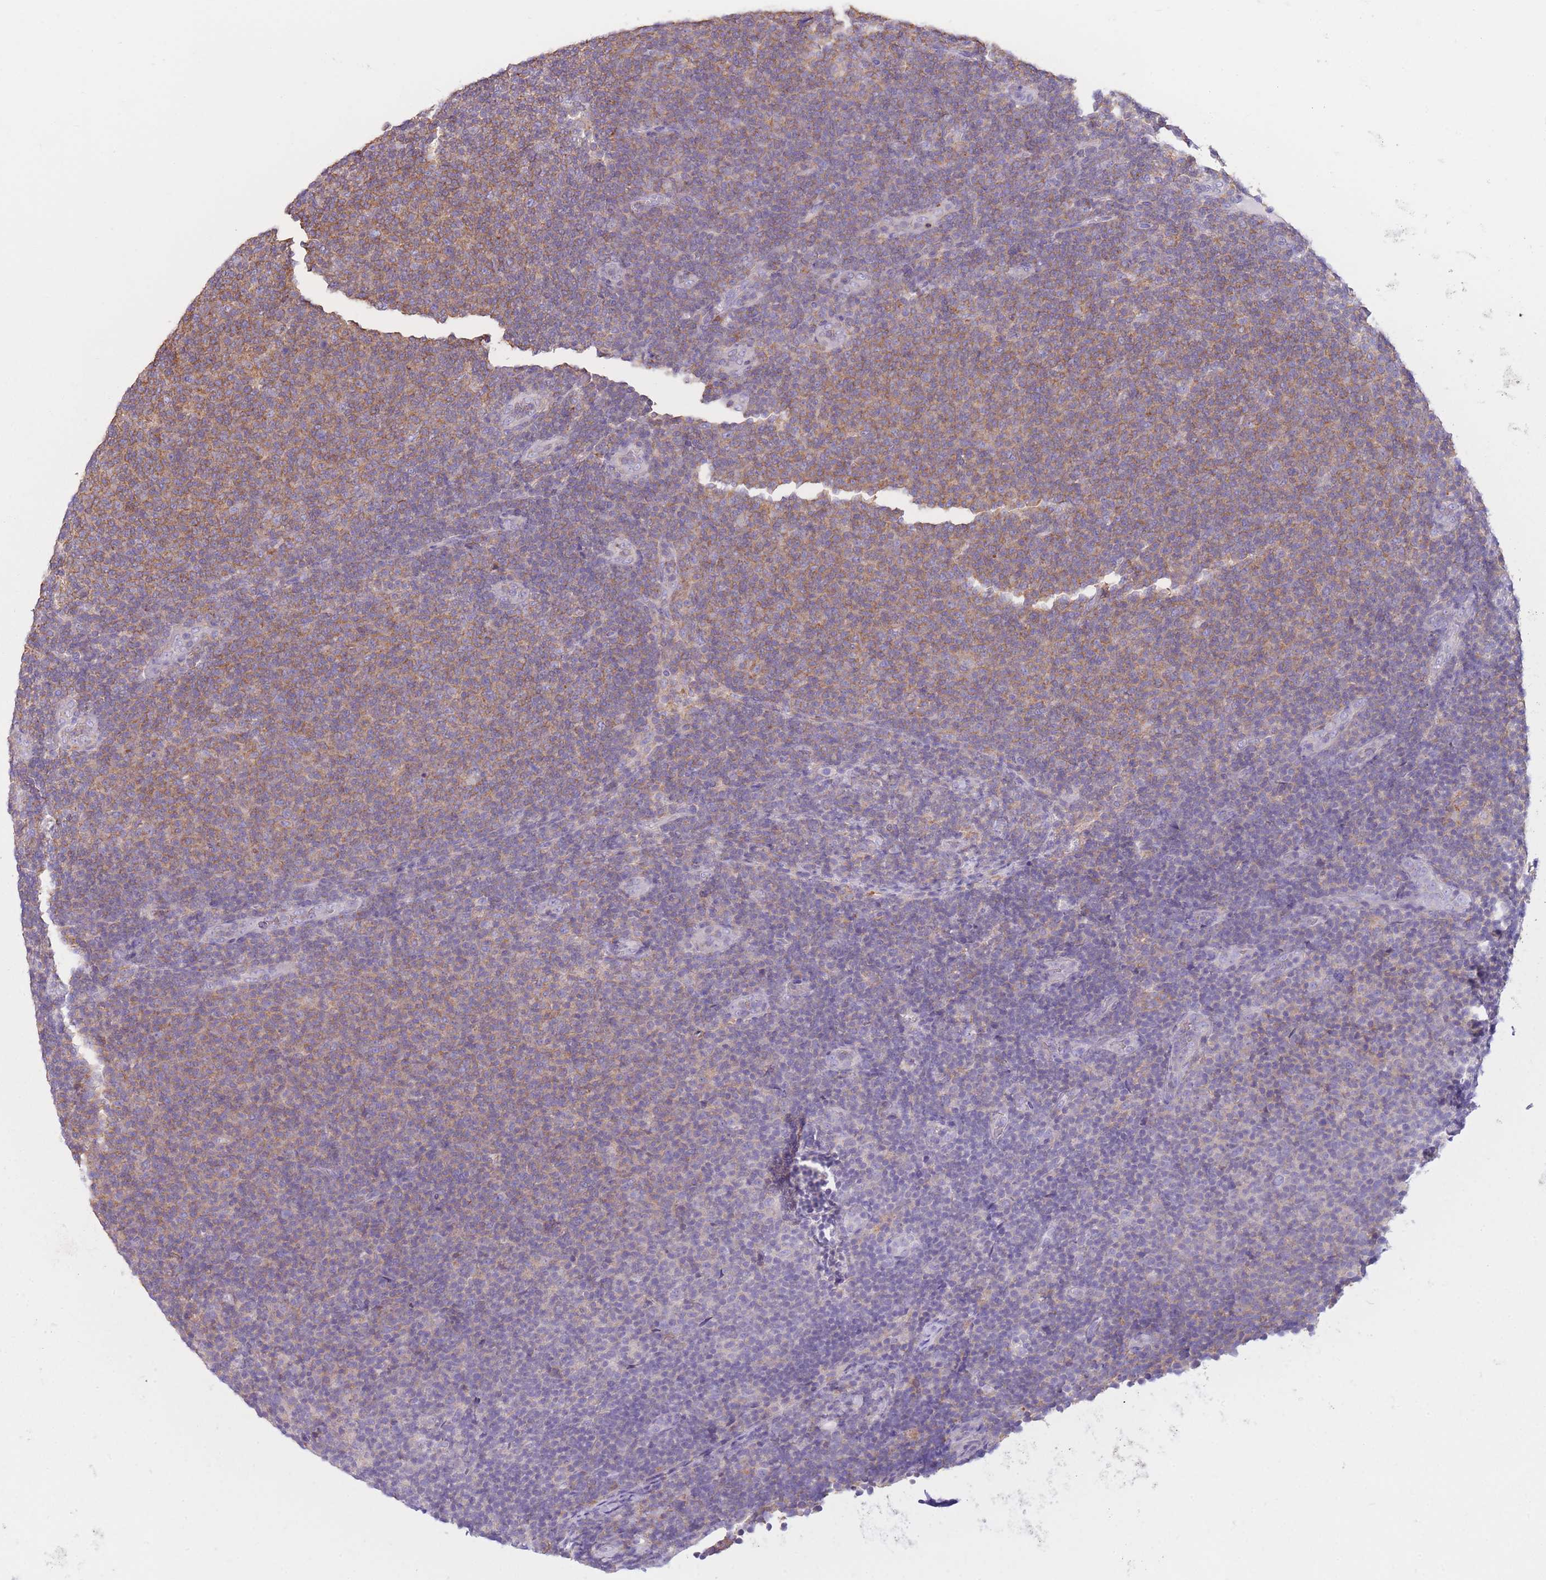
{"staining": {"intensity": "weak", "quantity": "25%-75%", "location": "cytoplasmic/membranous"}, "tissue": "lymphoma", "cell_type": "Tumor cells", "image_type": "cancer", "snomed": [{"axis": "morphology", "description": "Malignant lymphoma, non-Hodgkin's type, Low grade"}, {"axis": "topography", "description": "Lymph node"}], "caption": "Weak cytoplasmic/membranous protein expression is seen in approximately 25%-75% of tumor cells in lymphoma. (DAB (3,3'-diaminobenzidine) = brown stain, brightfield microscopy at high magnification).", "gene": "PDHA1", "patient": {"sex": "male", "age": 66}}